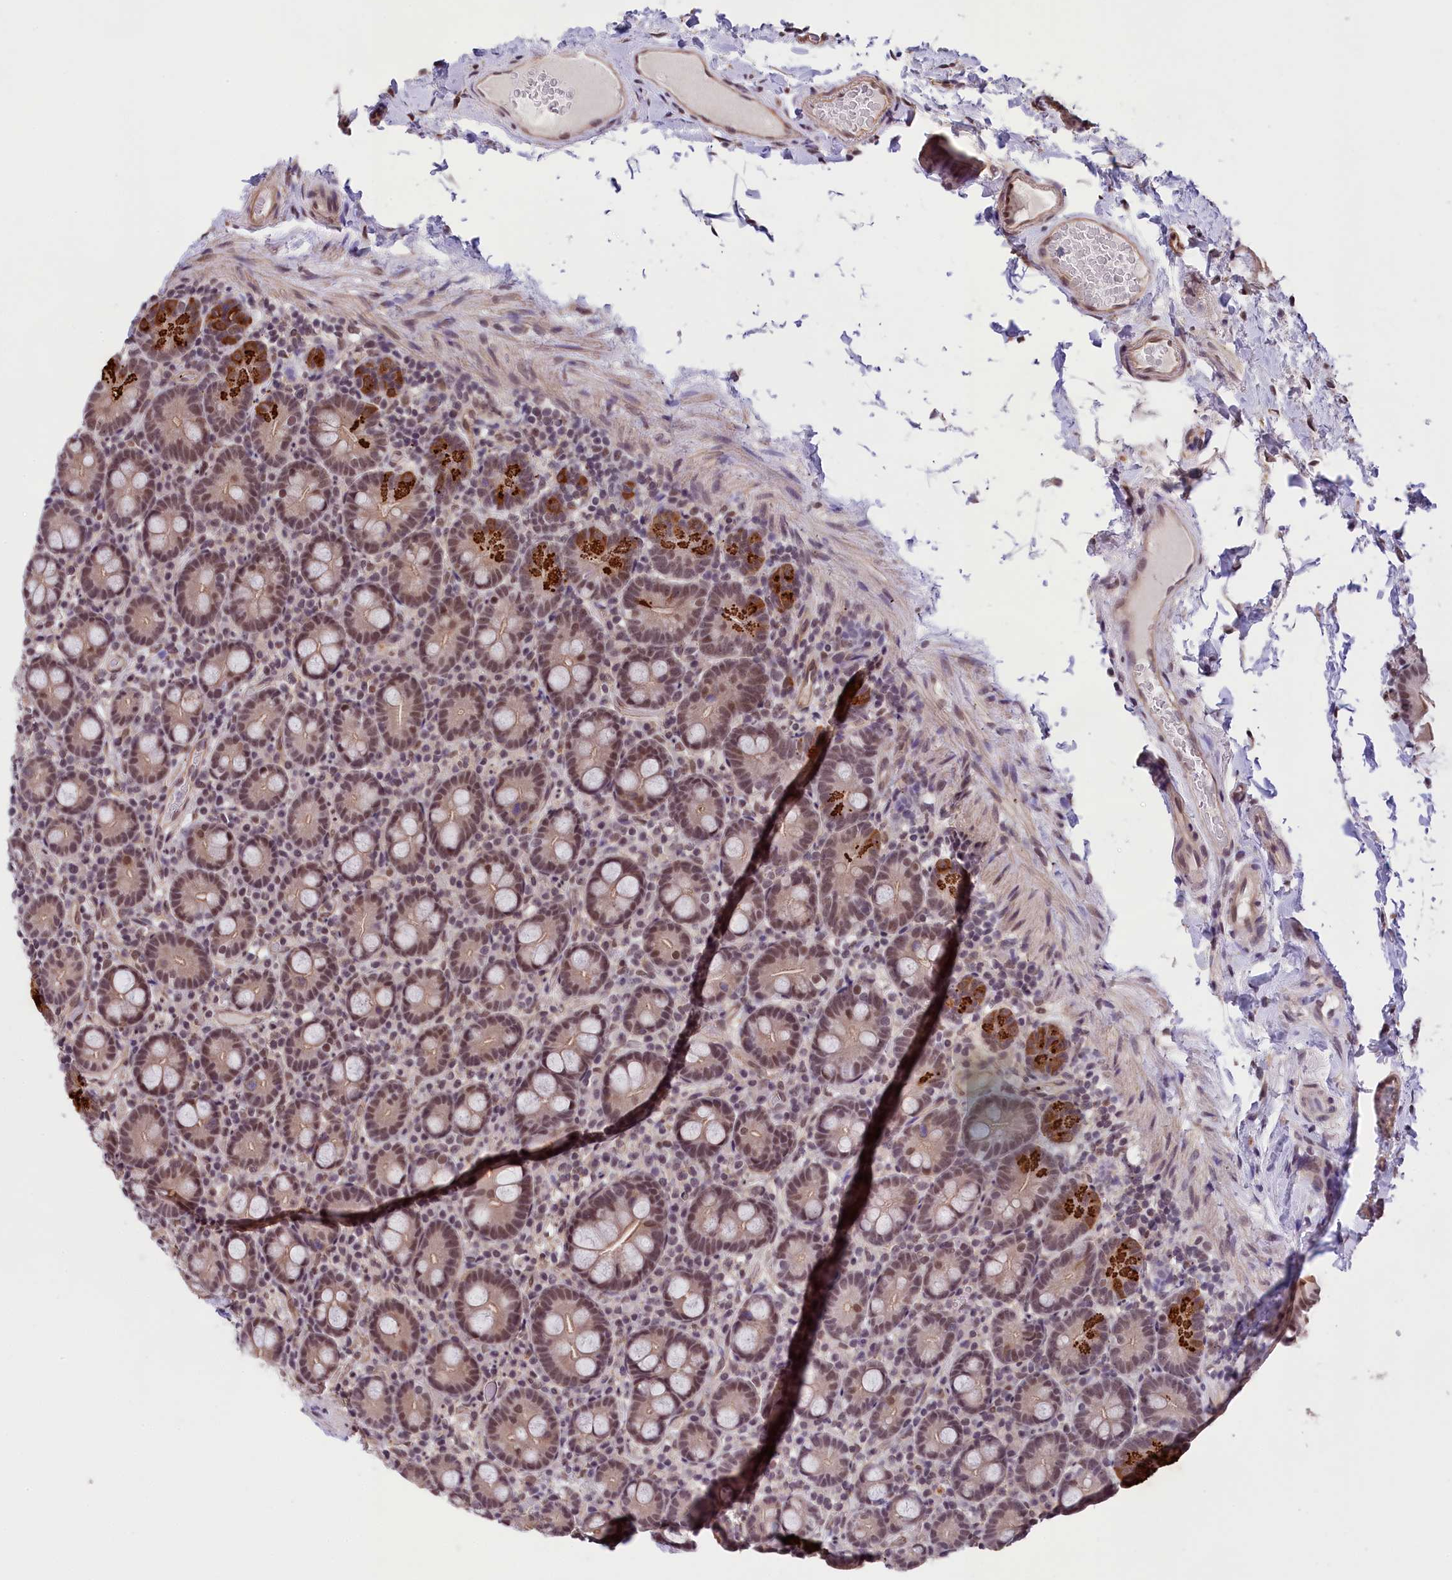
{"staining": {"intensity": "moderate", "quantity": ">75%", "location": "cytoplasmic/membranous,nuclear"}, "tissue": "small intestine", "cell_type": "Glandular cells", "image_type": "normal", "snomed": [{"axis": "morphology", "description": "Normal tissue, NOS"}, {"axis": "topography", "description": "Small intestine"}], "caption": "Small intestine stained with a brown dye reveals moderate cytoplasmic/membranous,nuclear positive staining in approximately >75% of glandular cells.", "gene": "ZC3H4", "patient": {"sex": "female", "age": 68}}